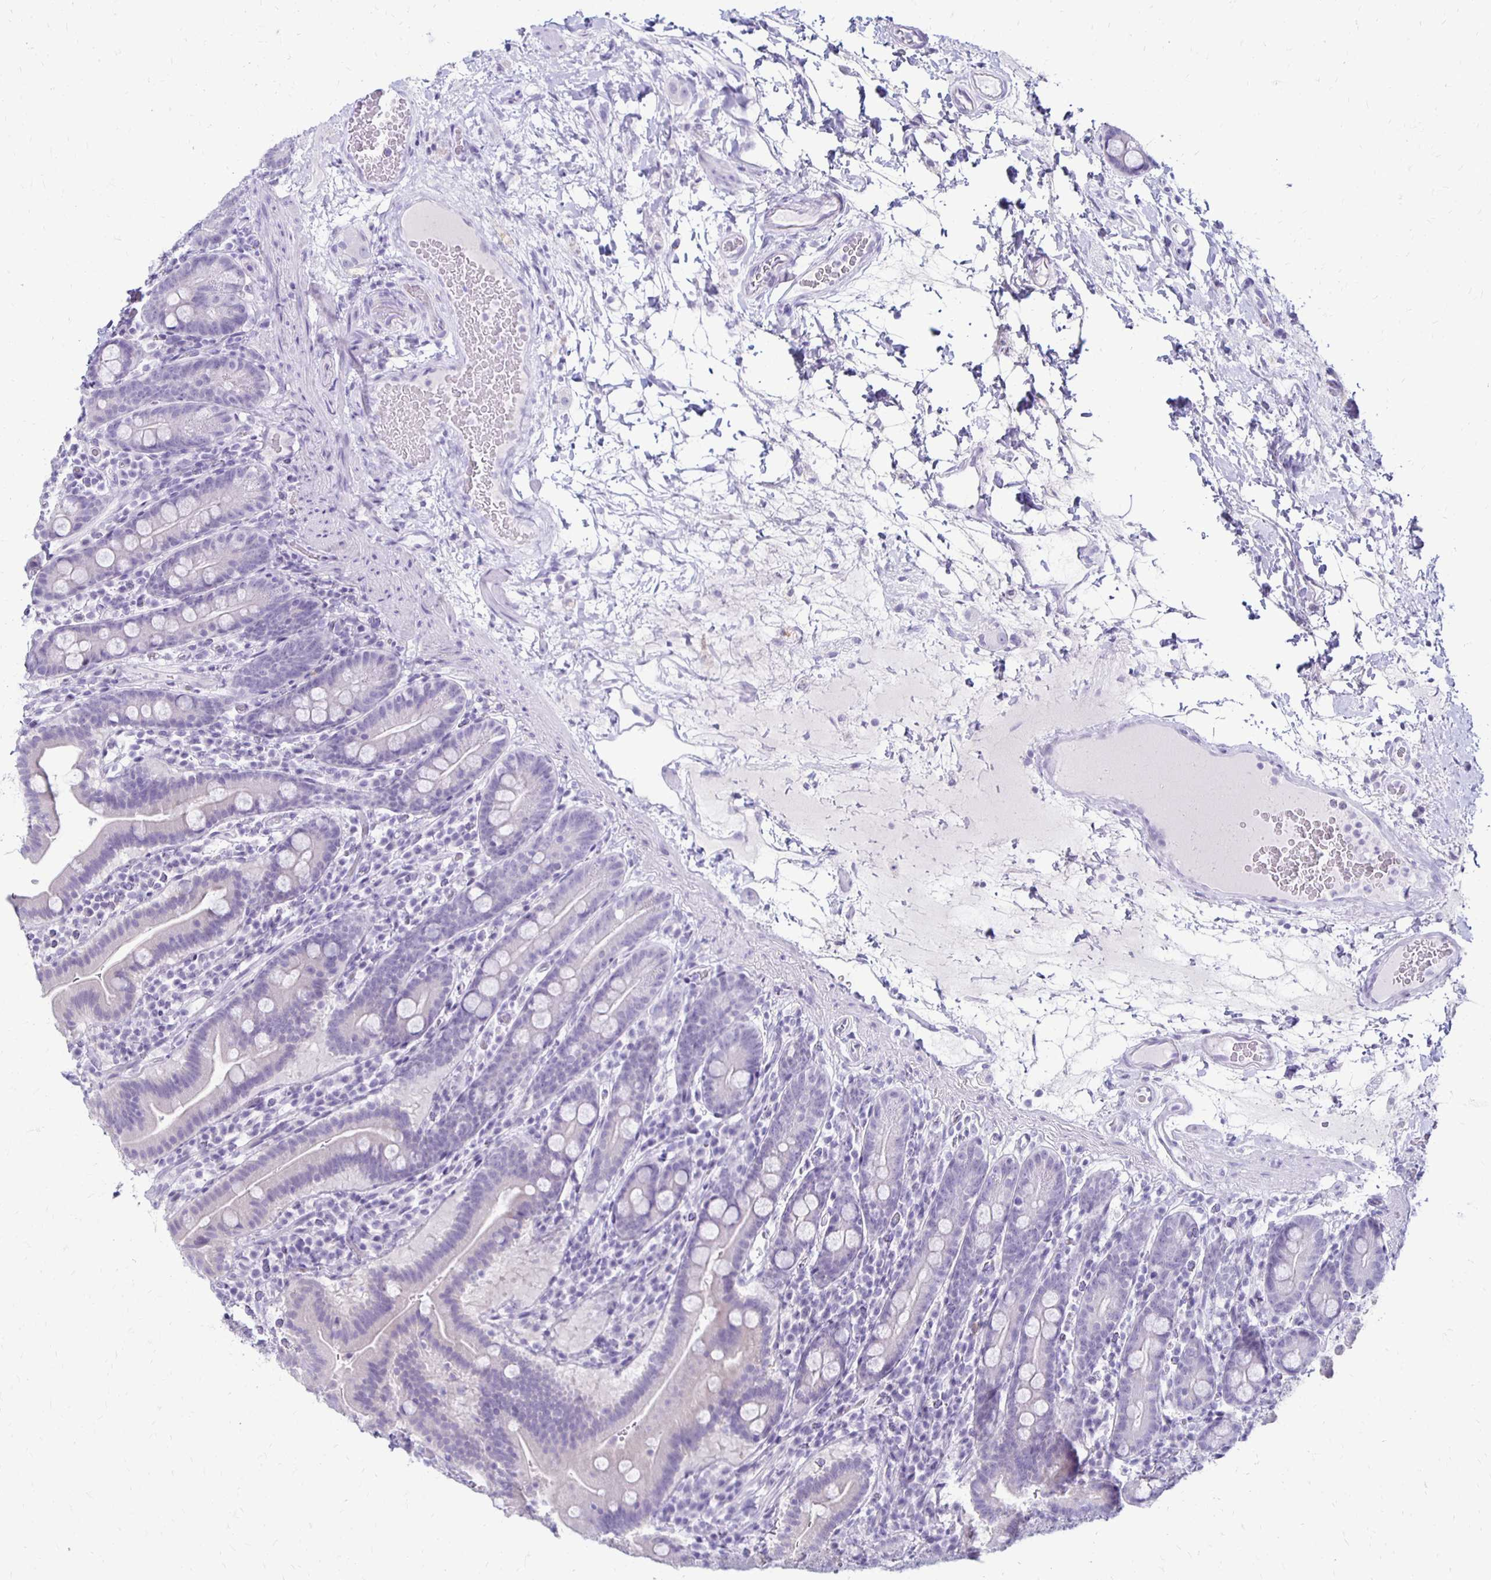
{"staining": {"intensity": "negative", "quantity": "none", "location": "none"}, "tissue": "small intestine", "cell_type": "Glandular cells", "image_type": "normal", "snomed": [{"axis": "morphology", "description": "Normal tissue, NOS"}, {"axis": "topography", "description": "Small intestine"}], "caption": "Immunohistochemical staining of normal small intestine displays no significant positivity in glandular cells. (DAB (3,3'-diaminobenzidine) immunohistochemistry, high magnification).", "gene": "RYR1", "patient": {"sex": "male", "age": 26}}